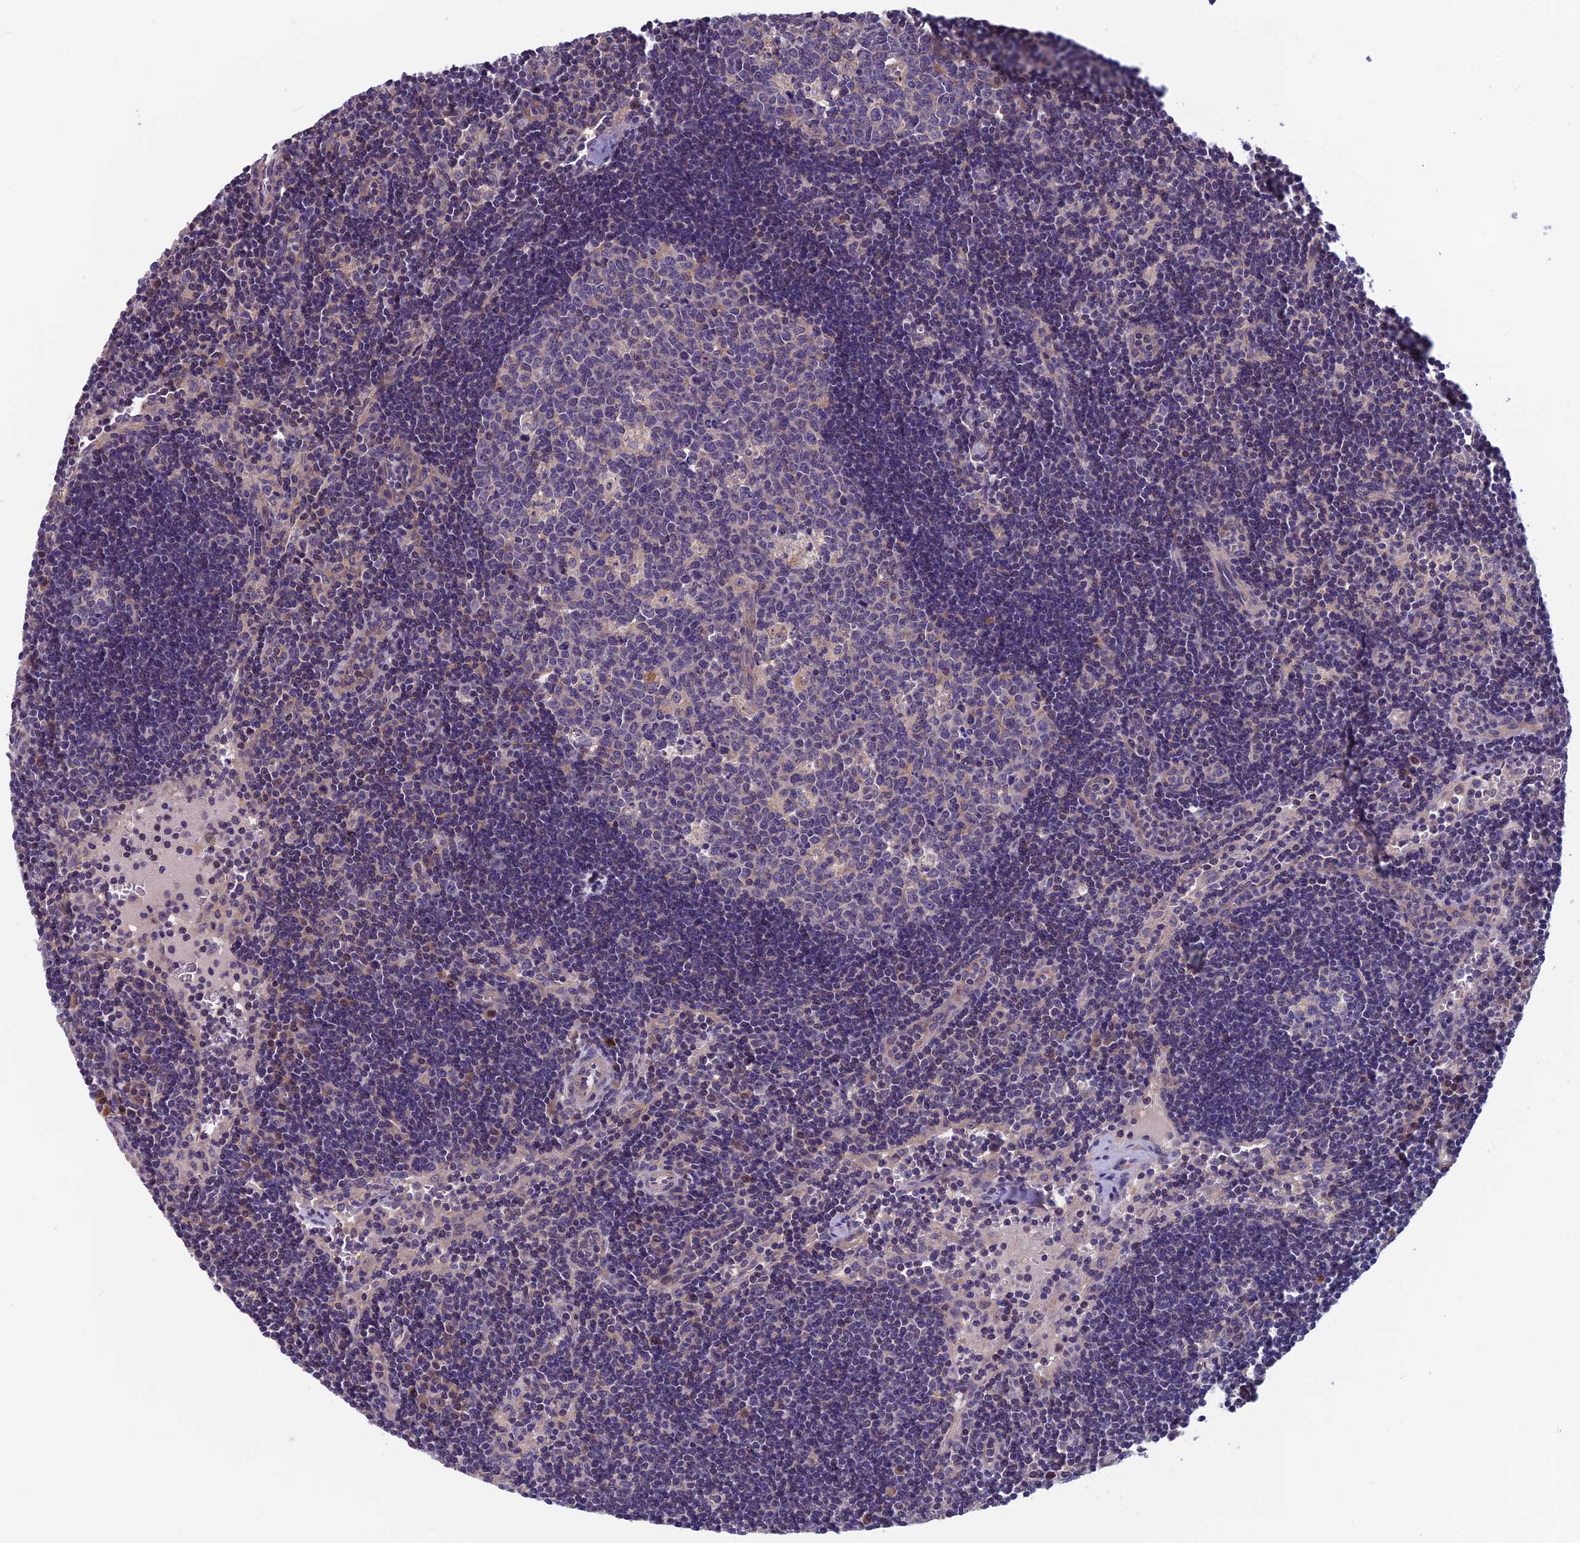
{"staining": {"intensity": "negative", "quantity": "none", "location": "none"}, "tissue": "lymph node", "cell_type": "Germinal center cells", "image_type": "normal", "snomed": [{"axis": "morphology", "description": "Normal tissue, NOS"}, {"axis": "topography", "description": "Lymph node"}], "caption": "IHC image of normal lymph node: lymph node stained with DAB (3,3'-diaminobenzidine) reveals no significant protein positivity in germinal center cells. (Immunohistochemistry (ihc), brightfield microscopy, high magnification).", "gene": "HECA", "patient": {"sex": "female", "age": 32}}